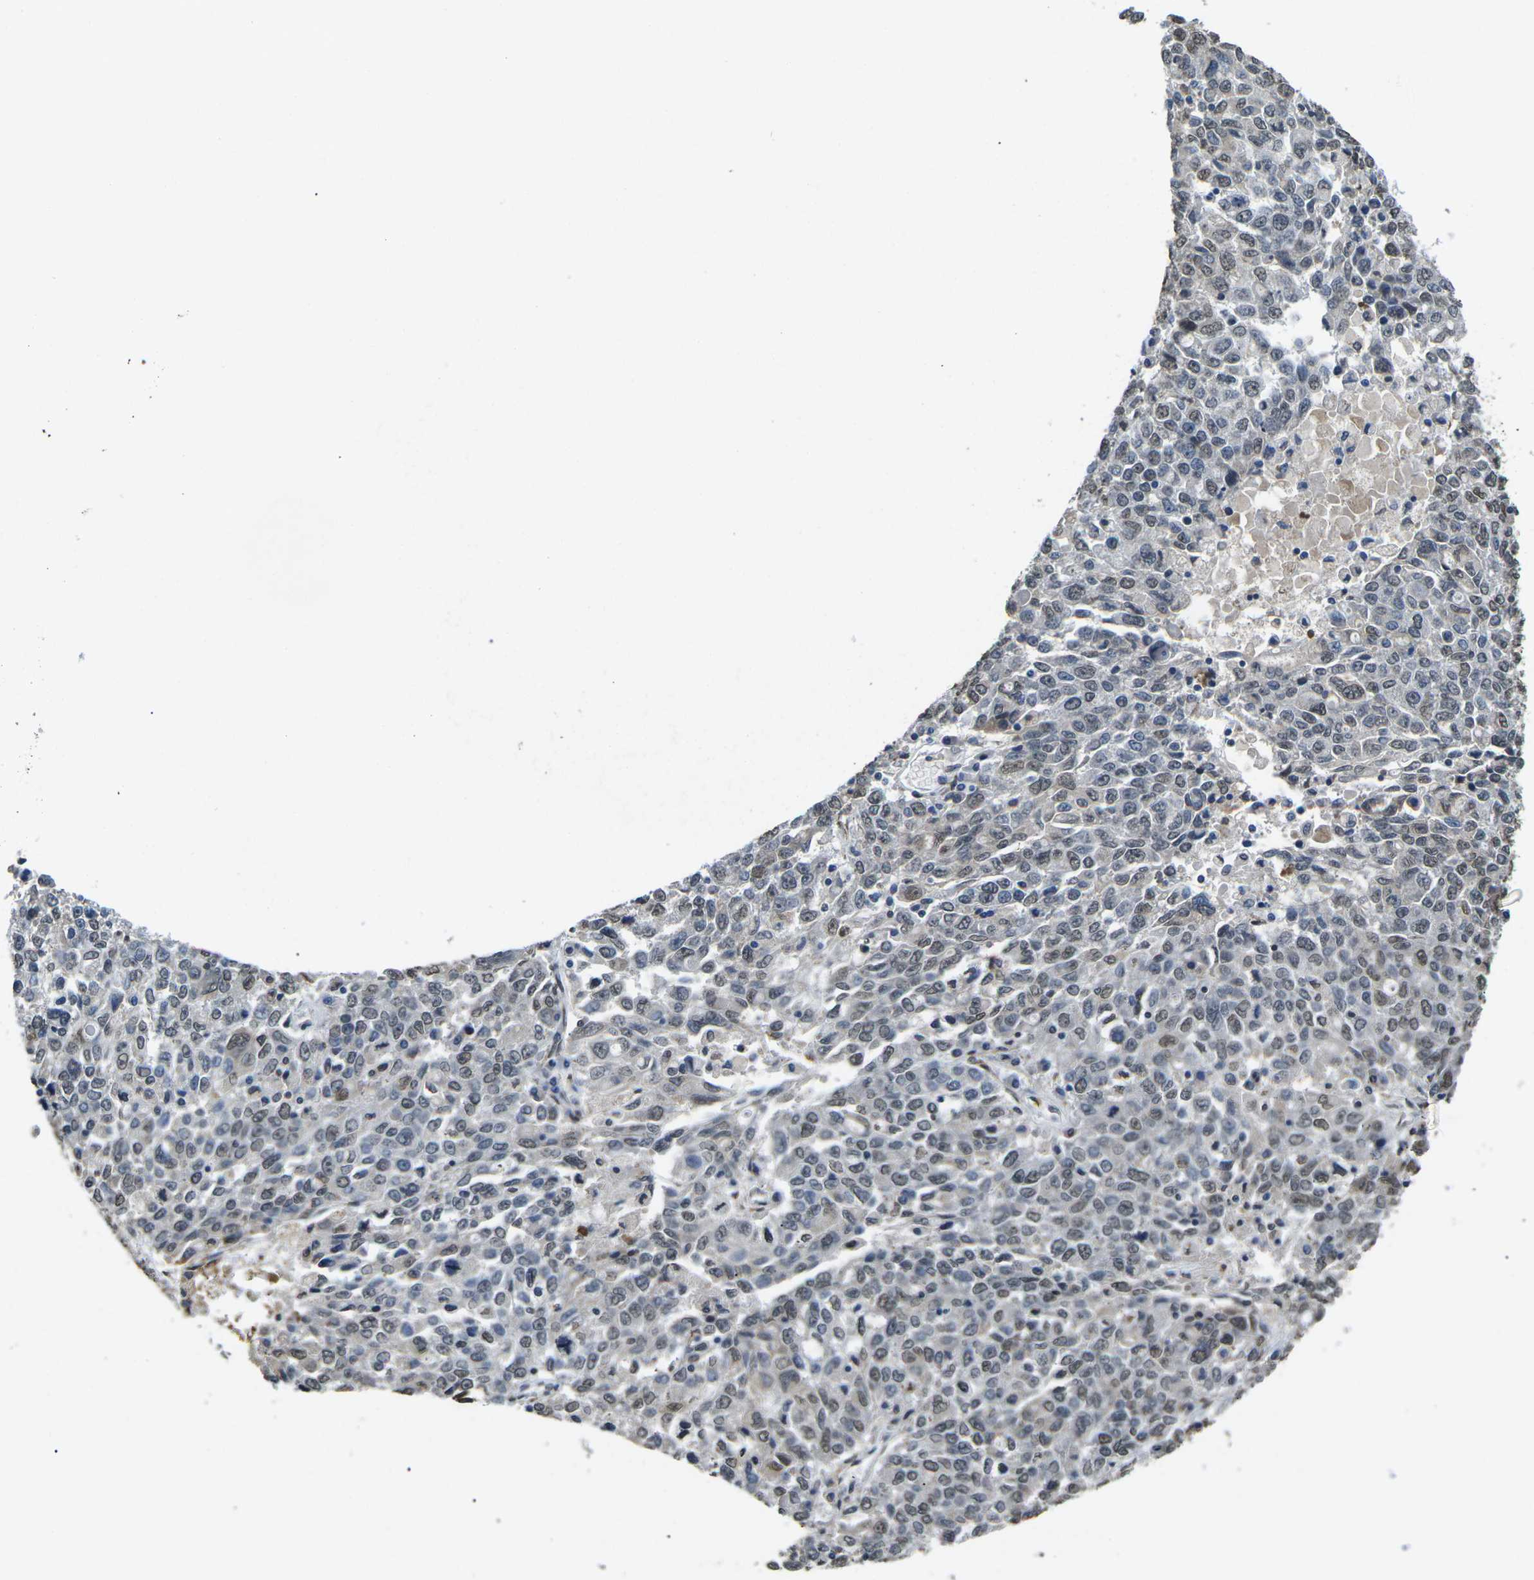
{"staining": {"intensity": "weak", "quantity": "25%-75%", "location": "nuclear"}, "tissue": "ovarian cancer", "cell_type": "Tumor cells", "image_type": "cancer", "snomed": [{"axis": "morphology", "description": "Carcinoma, endometroid"}, {"axis": "topography", "description": "Ovary"}], "caption": "DAB (3,3'-diaminobenzidine) immunohistochemical staining of ovarian cancer (endometroid carcinoma) shows weak nuclear protein positivity in about 25%-75% of tumor cells.", "gene": "SCNN1B", "patient": {"sex": "female", "age": 62}}